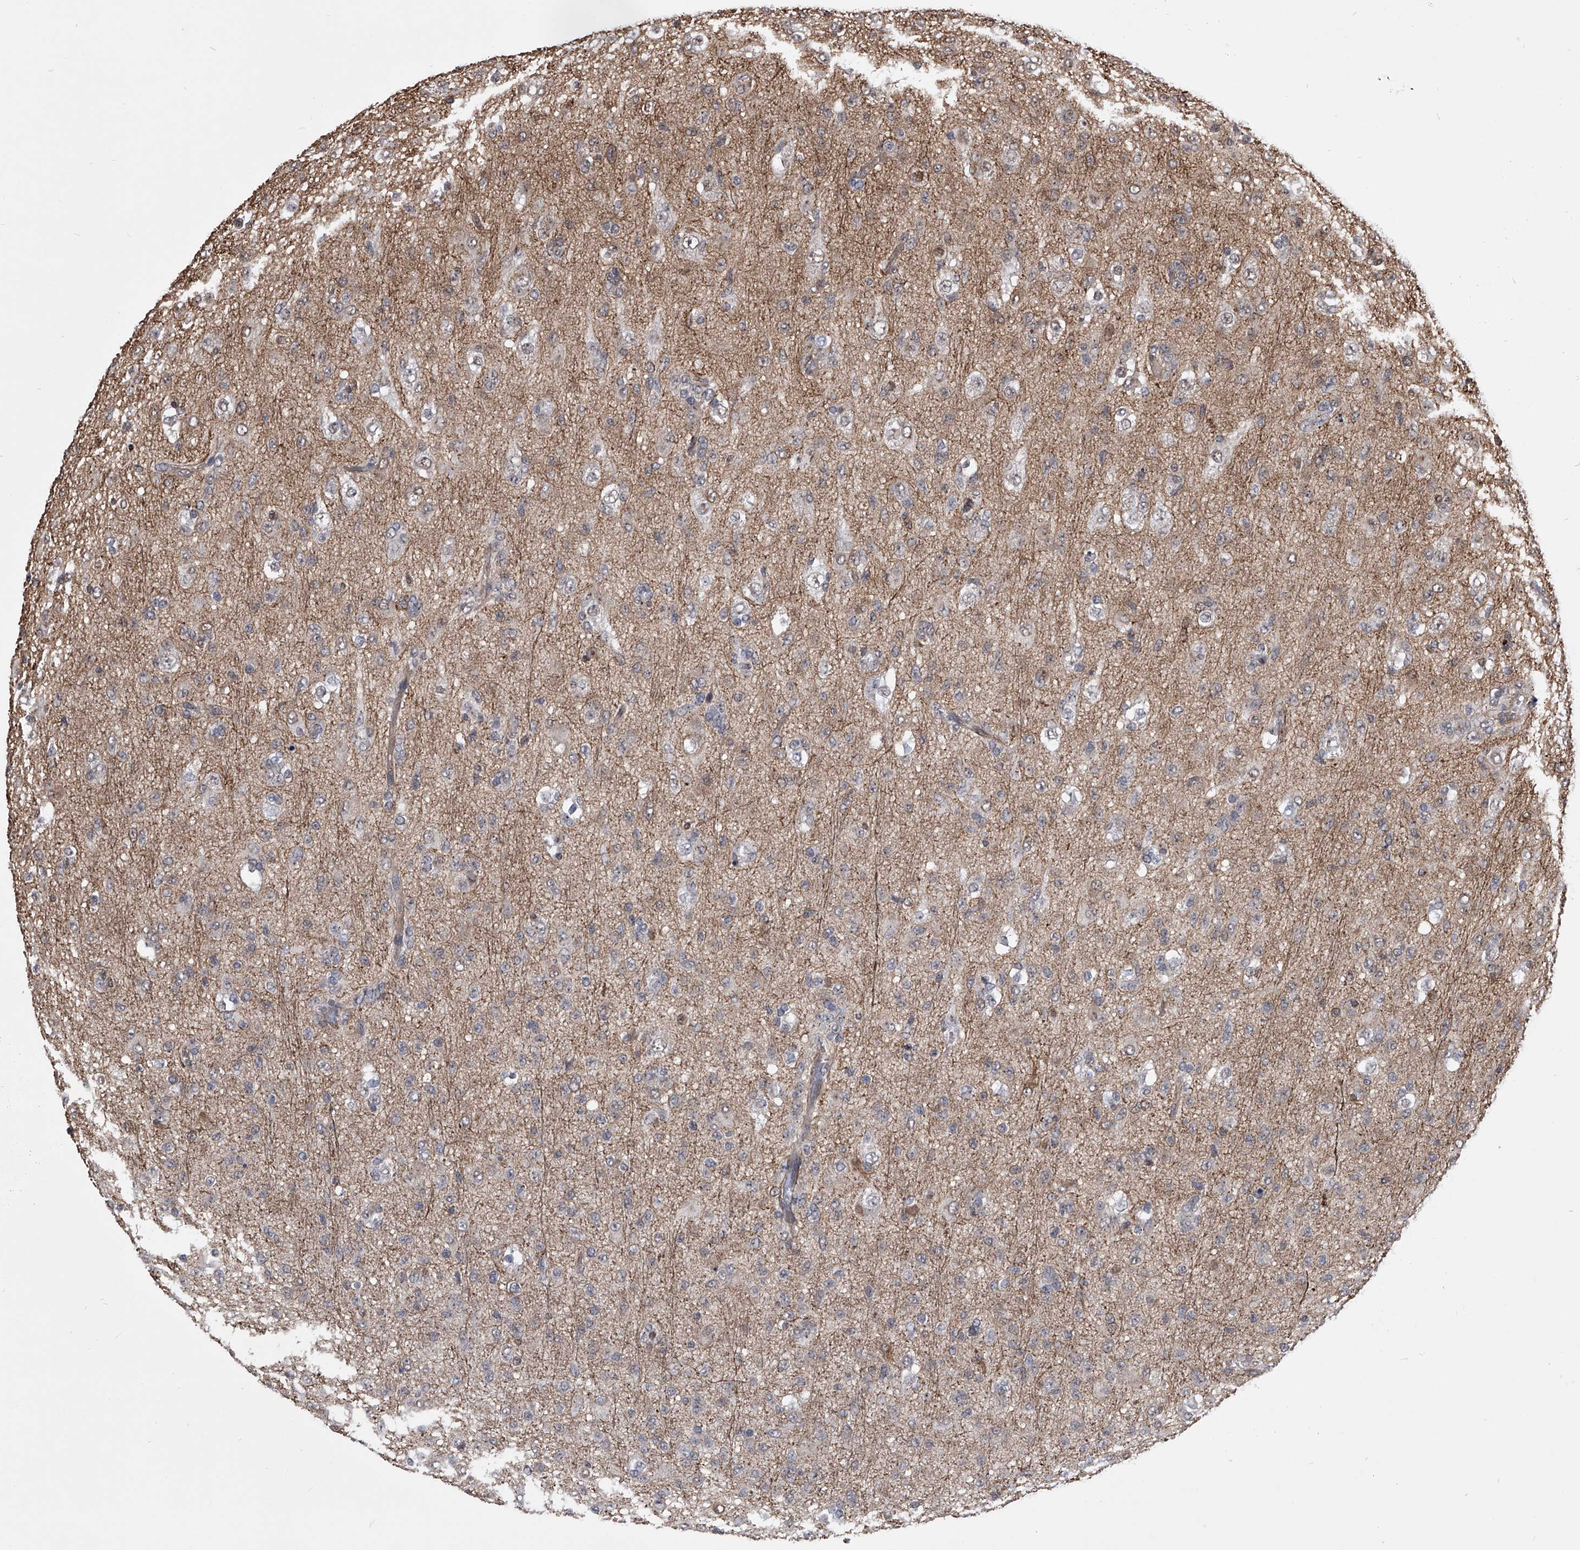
{"staining": {"intensity": "negative", "quantity": "none", "location": "none"}, "tissue": "glioma", "cell_type": "Tumor cells", "image_type": "cancer", "snomed": [{"axis": "morphology", "description": "Glioma, malignant, Low grade"}, {"axis": "topography", "description": "Brain"}], "caption": "Protein analysis of low-grade glioma (malignant) shows no significant staining in tumor cells.", "gene": "ZNF76", "patient": {"sex": "male", "age": 65}}